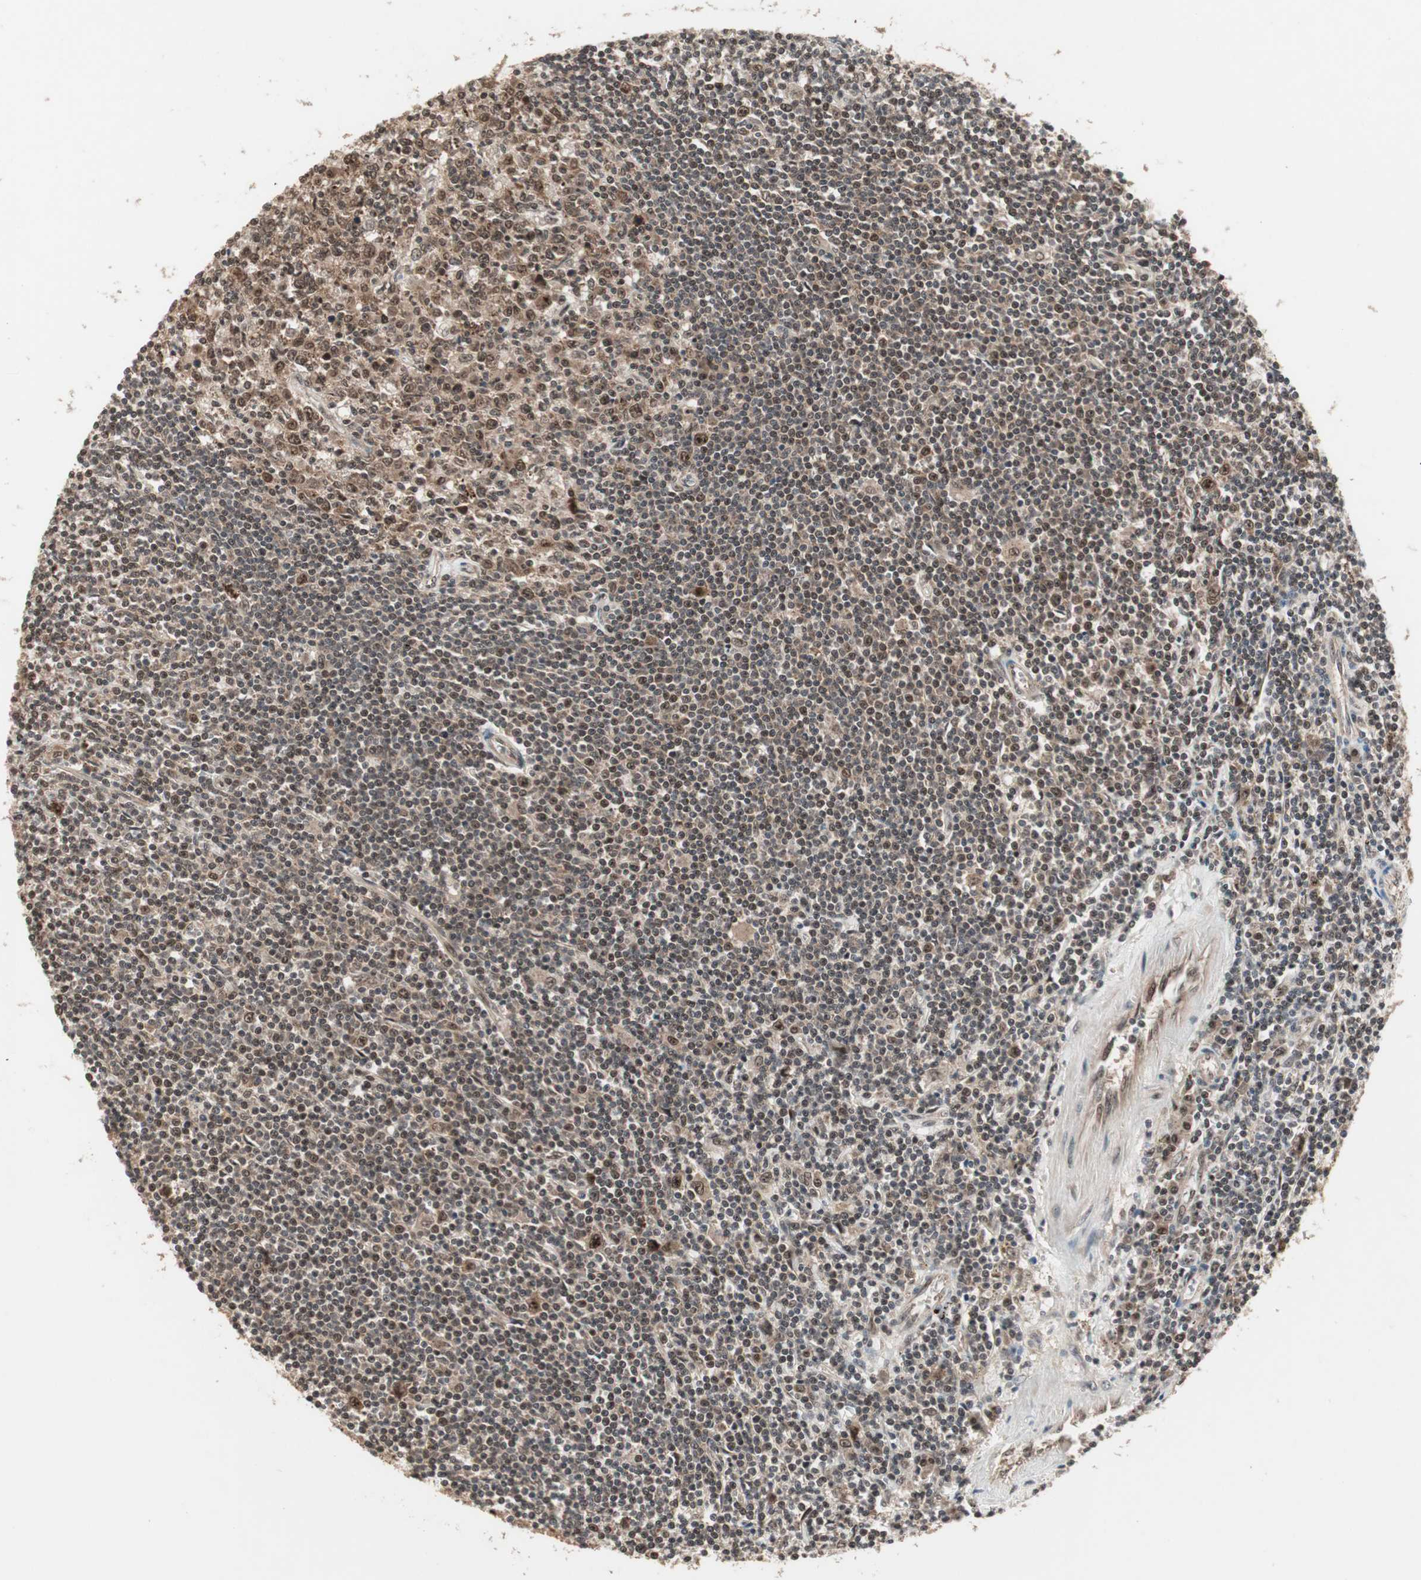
{"staining": {"intensity": "weak", "quantity": ">75%", "location": "cytoplasmic/membranous,nuclear"}, "tissue": "lymphoma", "cell_type": "Tumor cells", "image_type": "cancer", "snomed": [{"axis": "morphology", "description": "Malignant lymphoma, non-Hodgkin's type, Low grade"}, {"axis": "topography", "description": "Spleen"}], "caption": "This is an image of IHC staining of low-grade malignant lymphoma, non-Hodgkin's type, which shows weak positivity in the cytoplasmic/membranous and nuclear of tumor cells.", "gene": "CSNK2B", "patient": {"sex": "male", "age": 76}}